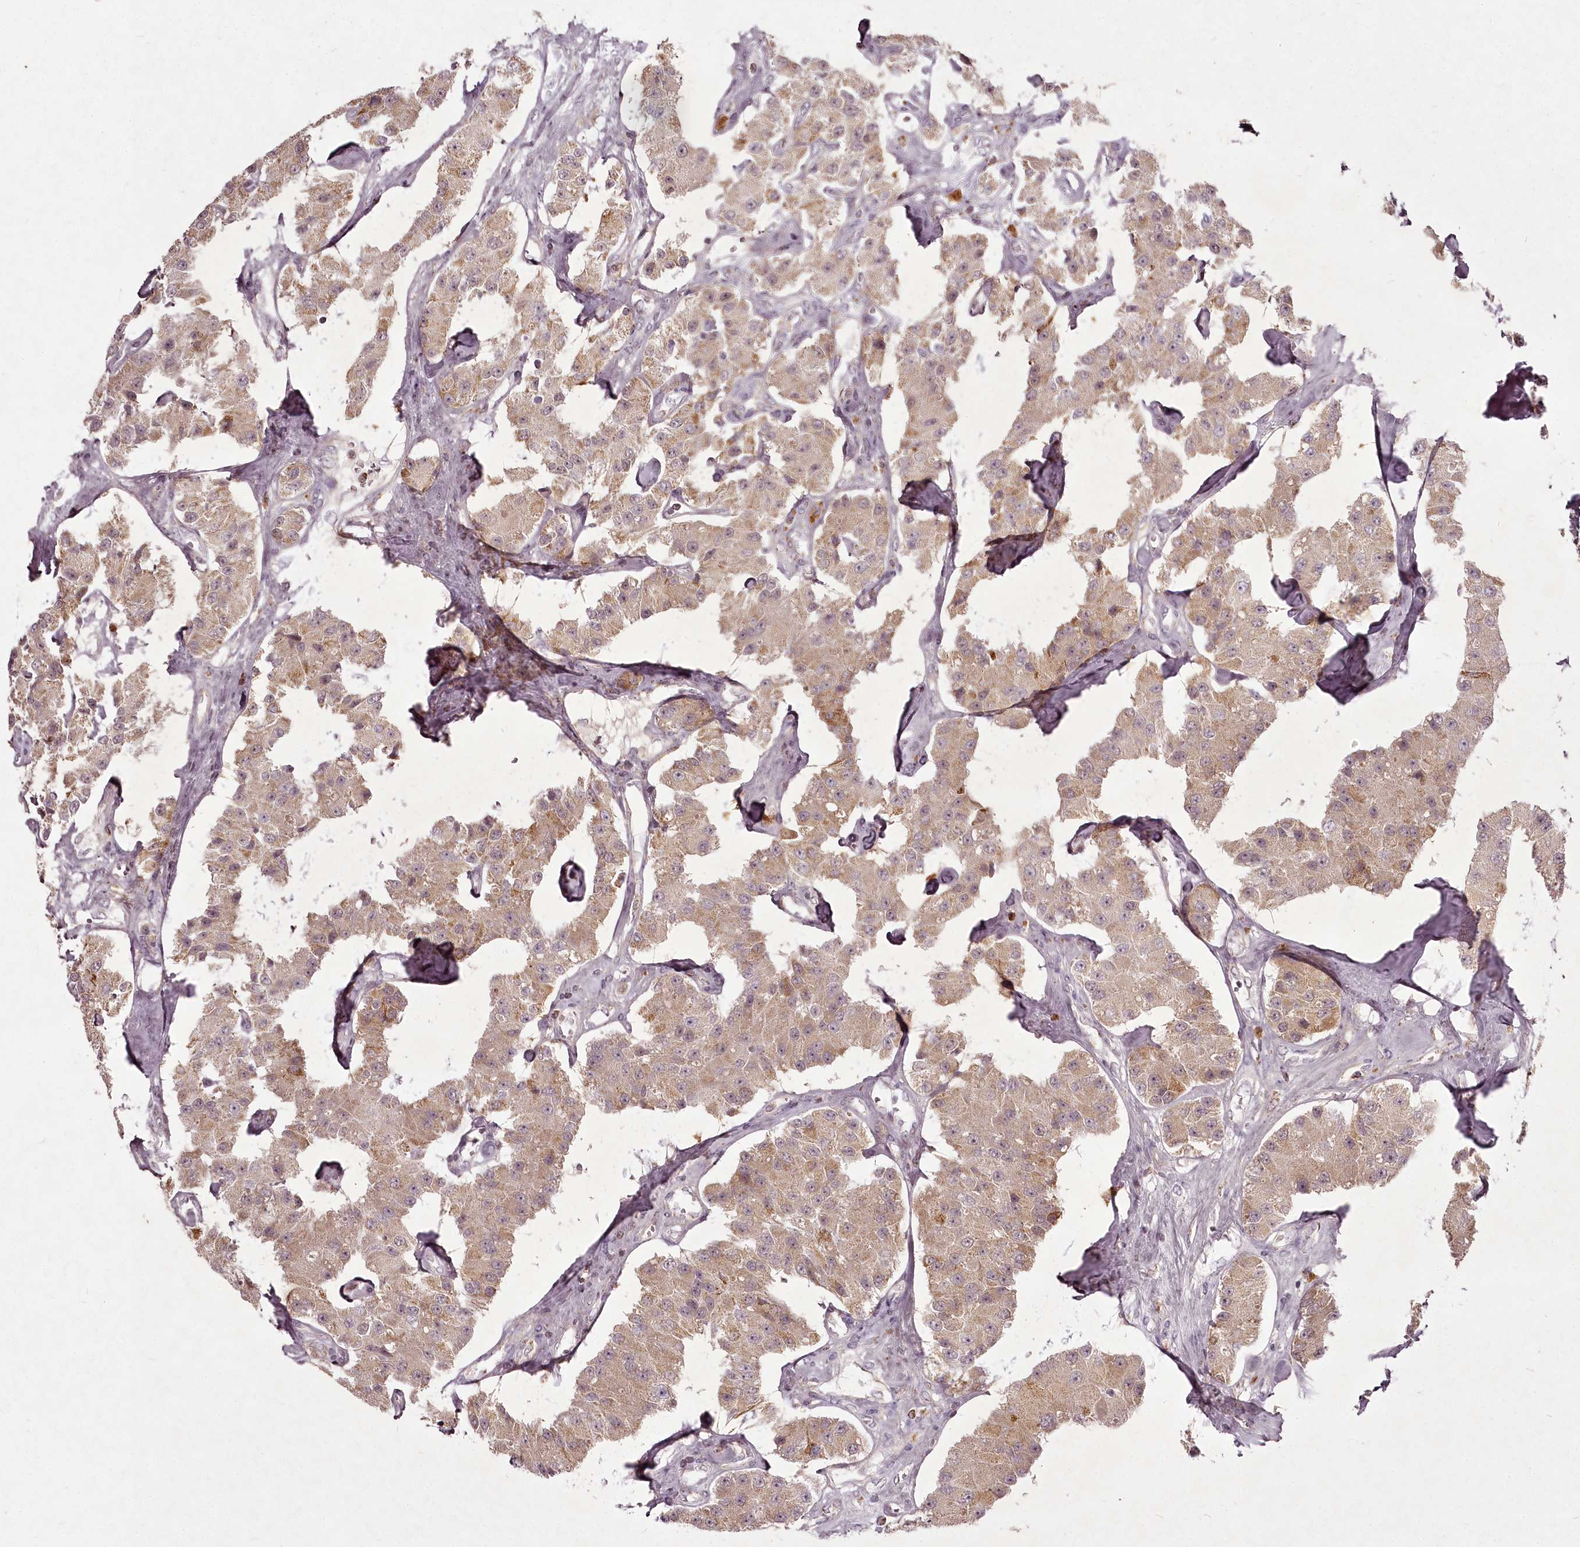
{"staining": {"intensity": "moderate", "quantity": "<25%", "location": "cytoplasmic/membranous"}, "tissue": "carcinoid", "cell_type": "Tumor cells", "image_type": "cancer", "snomed": [{"axis": "morphology", "description": "Carcinoid, malignant, NOS"}, {"axis": "topography", "description": "Pancreas"}], "caption": "Protein expression analysis of carcinoid shows moderate cytoplasmic/membranous staining in about <25% of tumor cells.", "gene": "CHCHD2", "patient": {"sex": "male", "age": 41}}